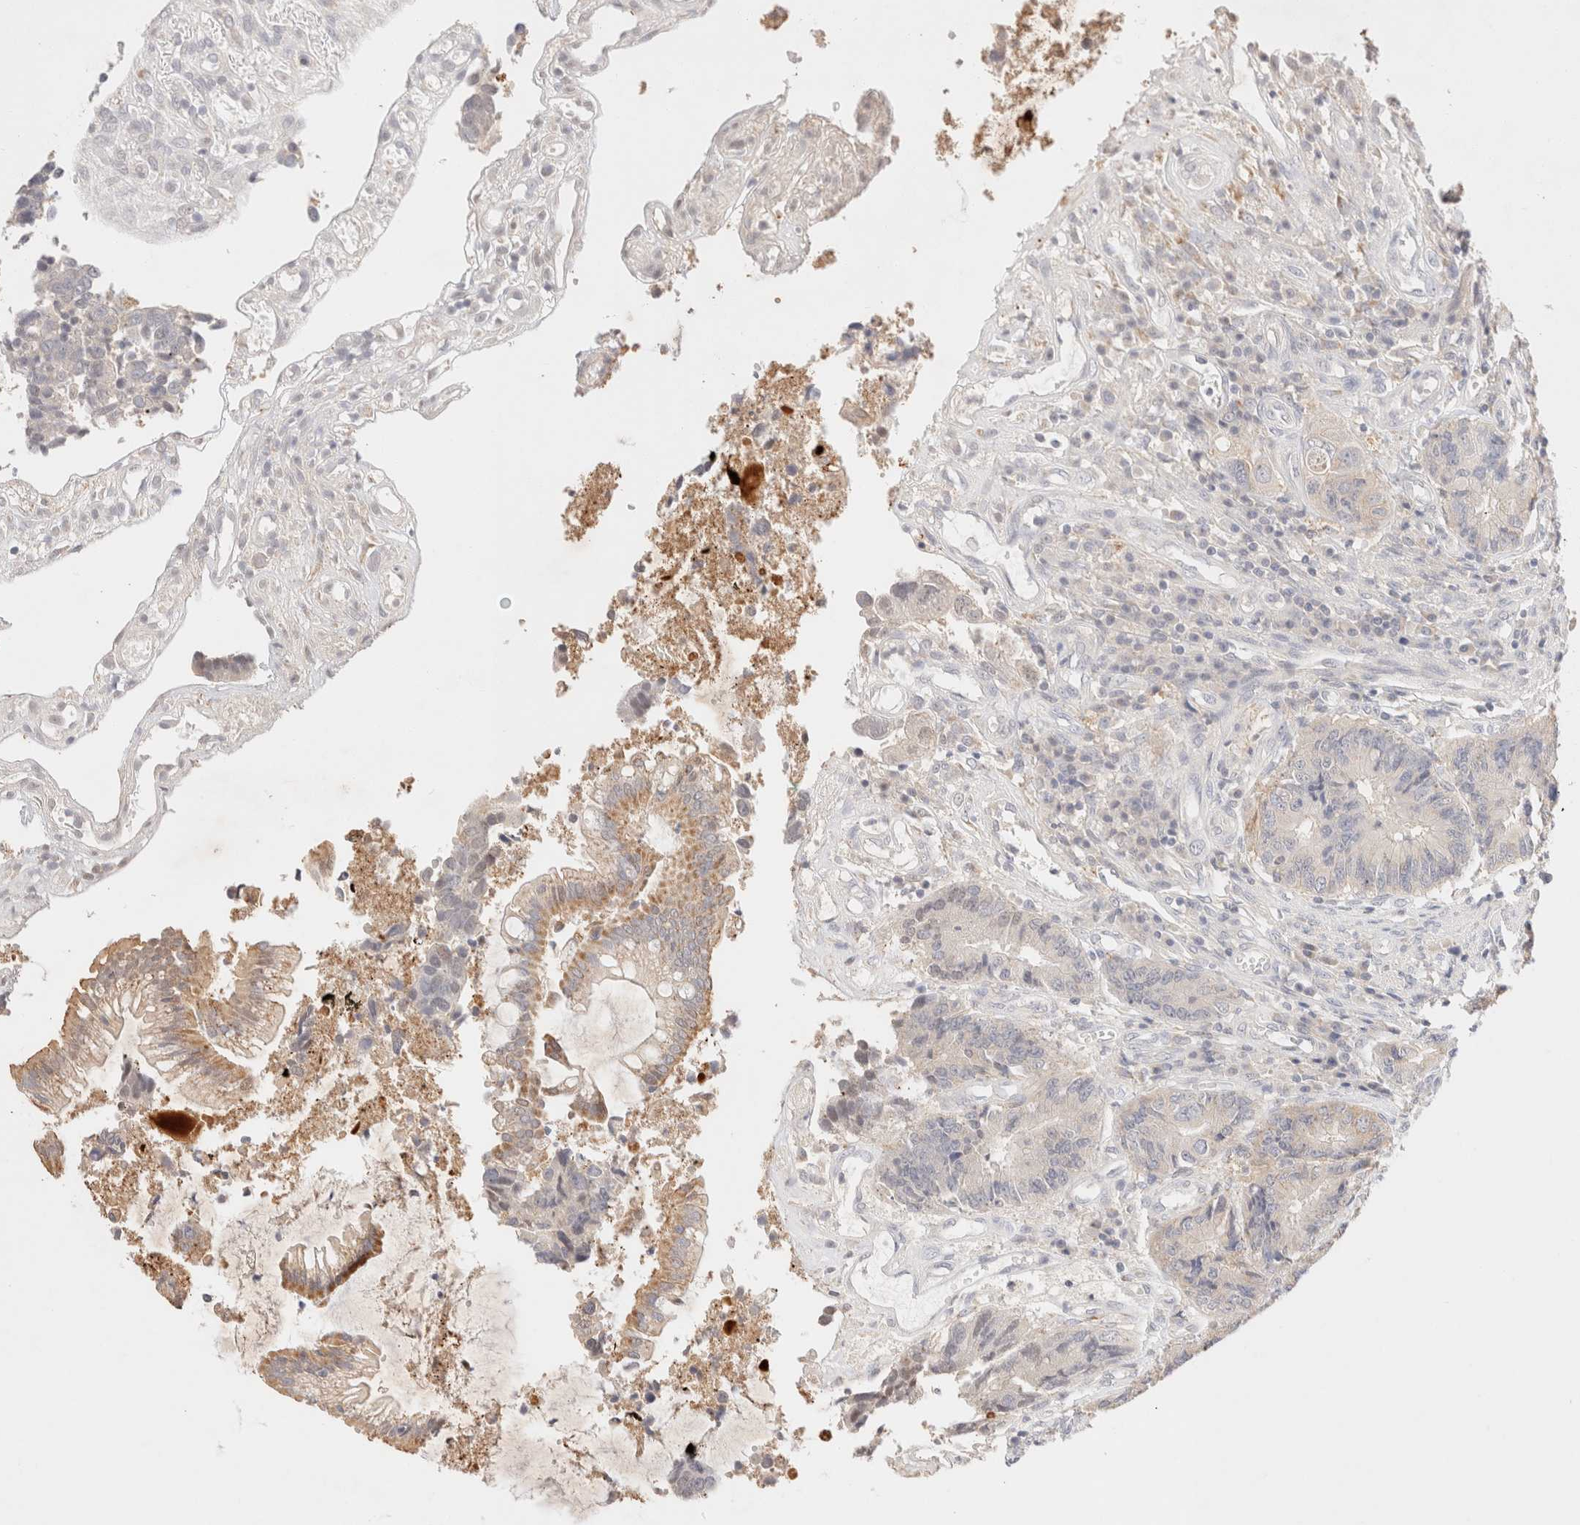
{"staining": {"intensity": "moderate", "quantity": "<25%", "location": "cytoplasmic/membranous"}, "tissue": "colorectal cancer", "cell_type": "Tumor cells", "image_type": "cancer", "snomed": [{"axis": "morphology", "description": "Adenocarcinoma, NOS"}, {"axis": "topography", "description": "Rectum"}], "caption": "Immunohistochemistry (IHC) of colorectal cancer (adenocarcinoma) displays low levels of moderate cytoplasmic/membranous staining in approximately <25% of tumor cells. (Brightfield microscopy of DAB IHC at high magnification).", "gene": "SNTB1", "patient": {"sex": "male", "age": 84}}